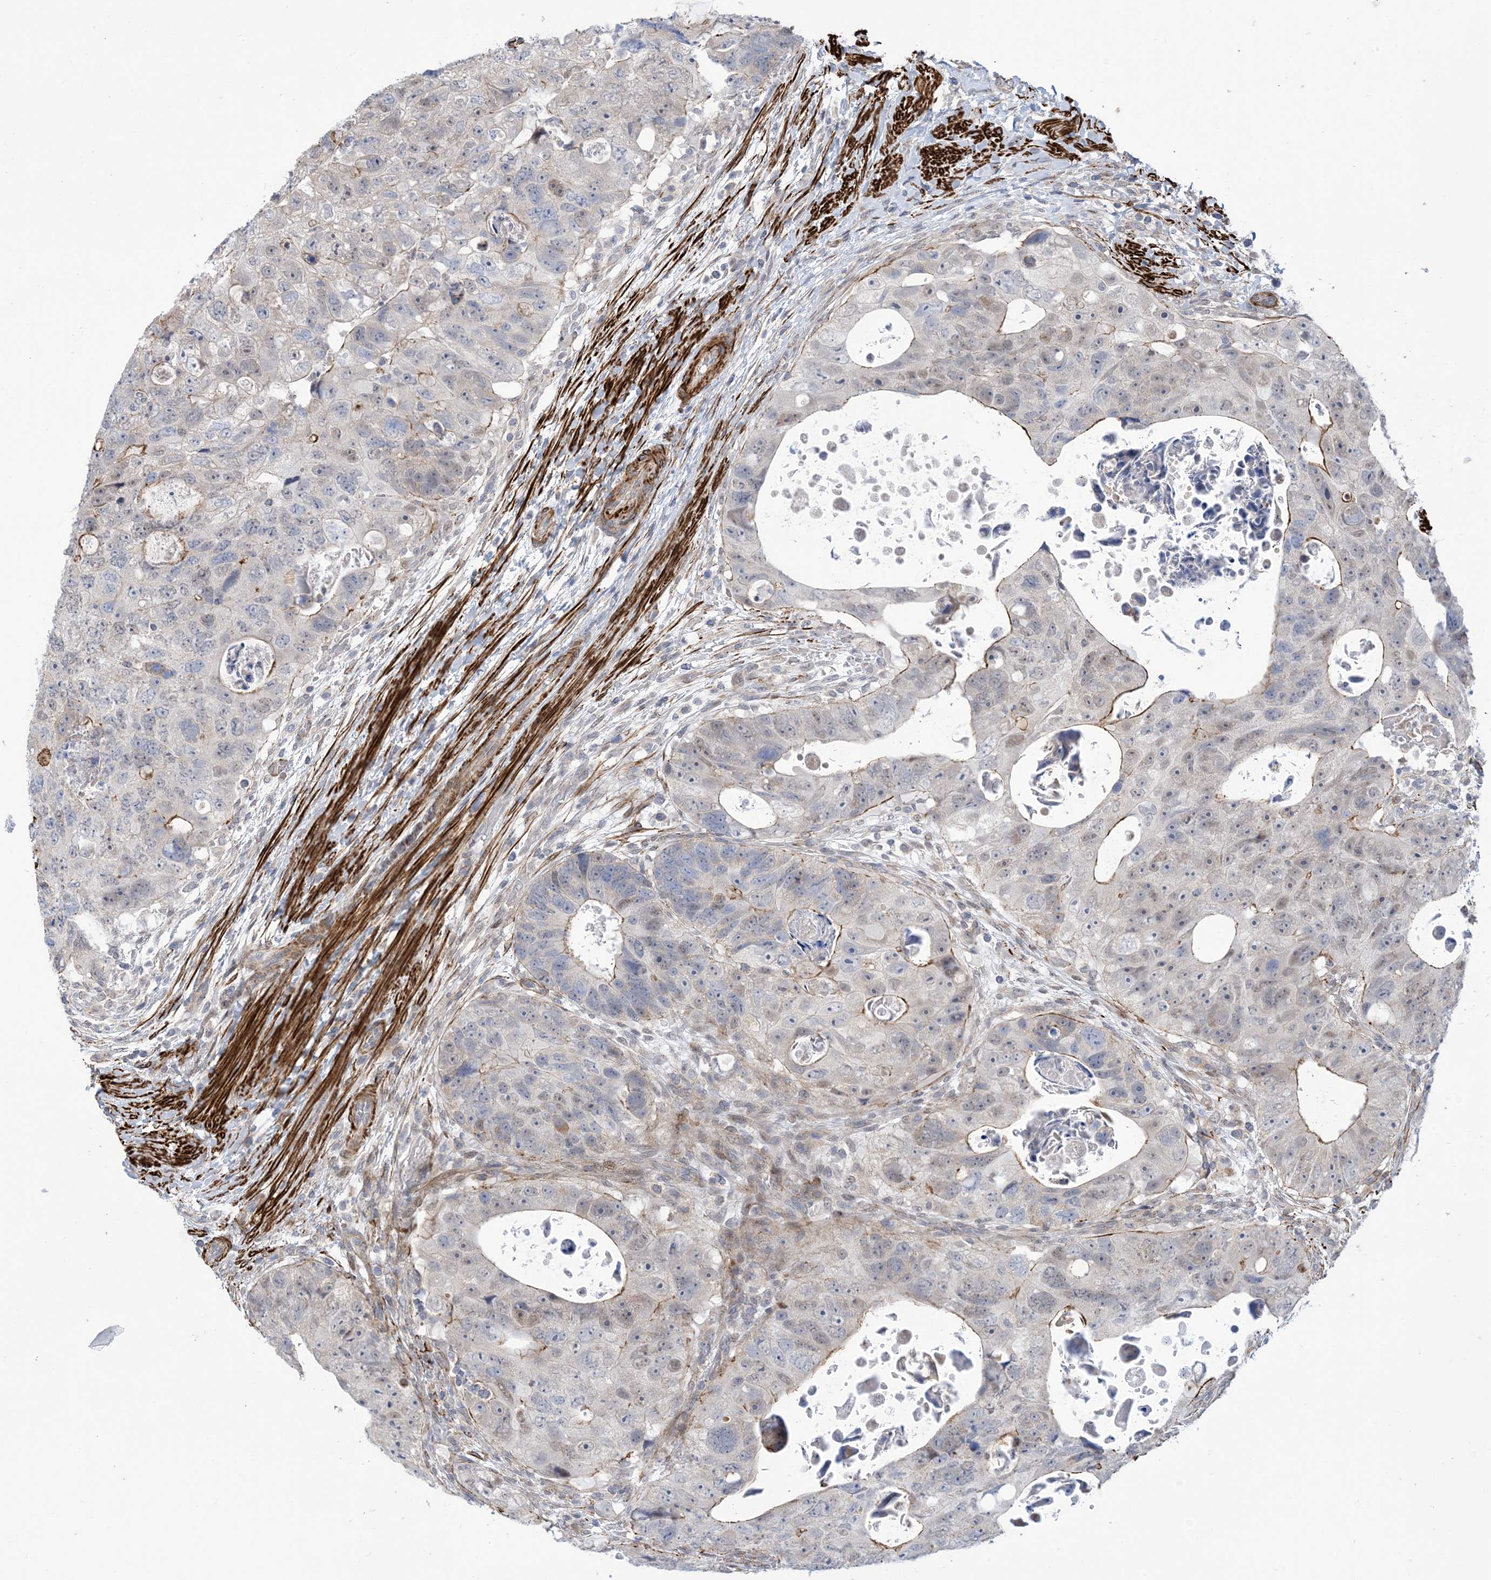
{"staining": {"intensity": "moderate", "quantity": "<25%", "location": "cytoplasmic/membranous"}, "tissue": "colorectal cancer", "cell_type": "Tumor cells", "image_type": "cancer", "snomed": [{"axis": "morphology", "description": "Adenocarcinoma, NOS"}, {"axis": "topography", "description": "Rectum"}], "caption": "Immunohistochemistry (DAB) staining of human adenocarcinoma (colorectal) shows moderate cytoplasmic/membranous protein positivity in about <25% of tumor cells.", "gene": "ZNF8", "patient": {"sex": "male", "age": 59}}